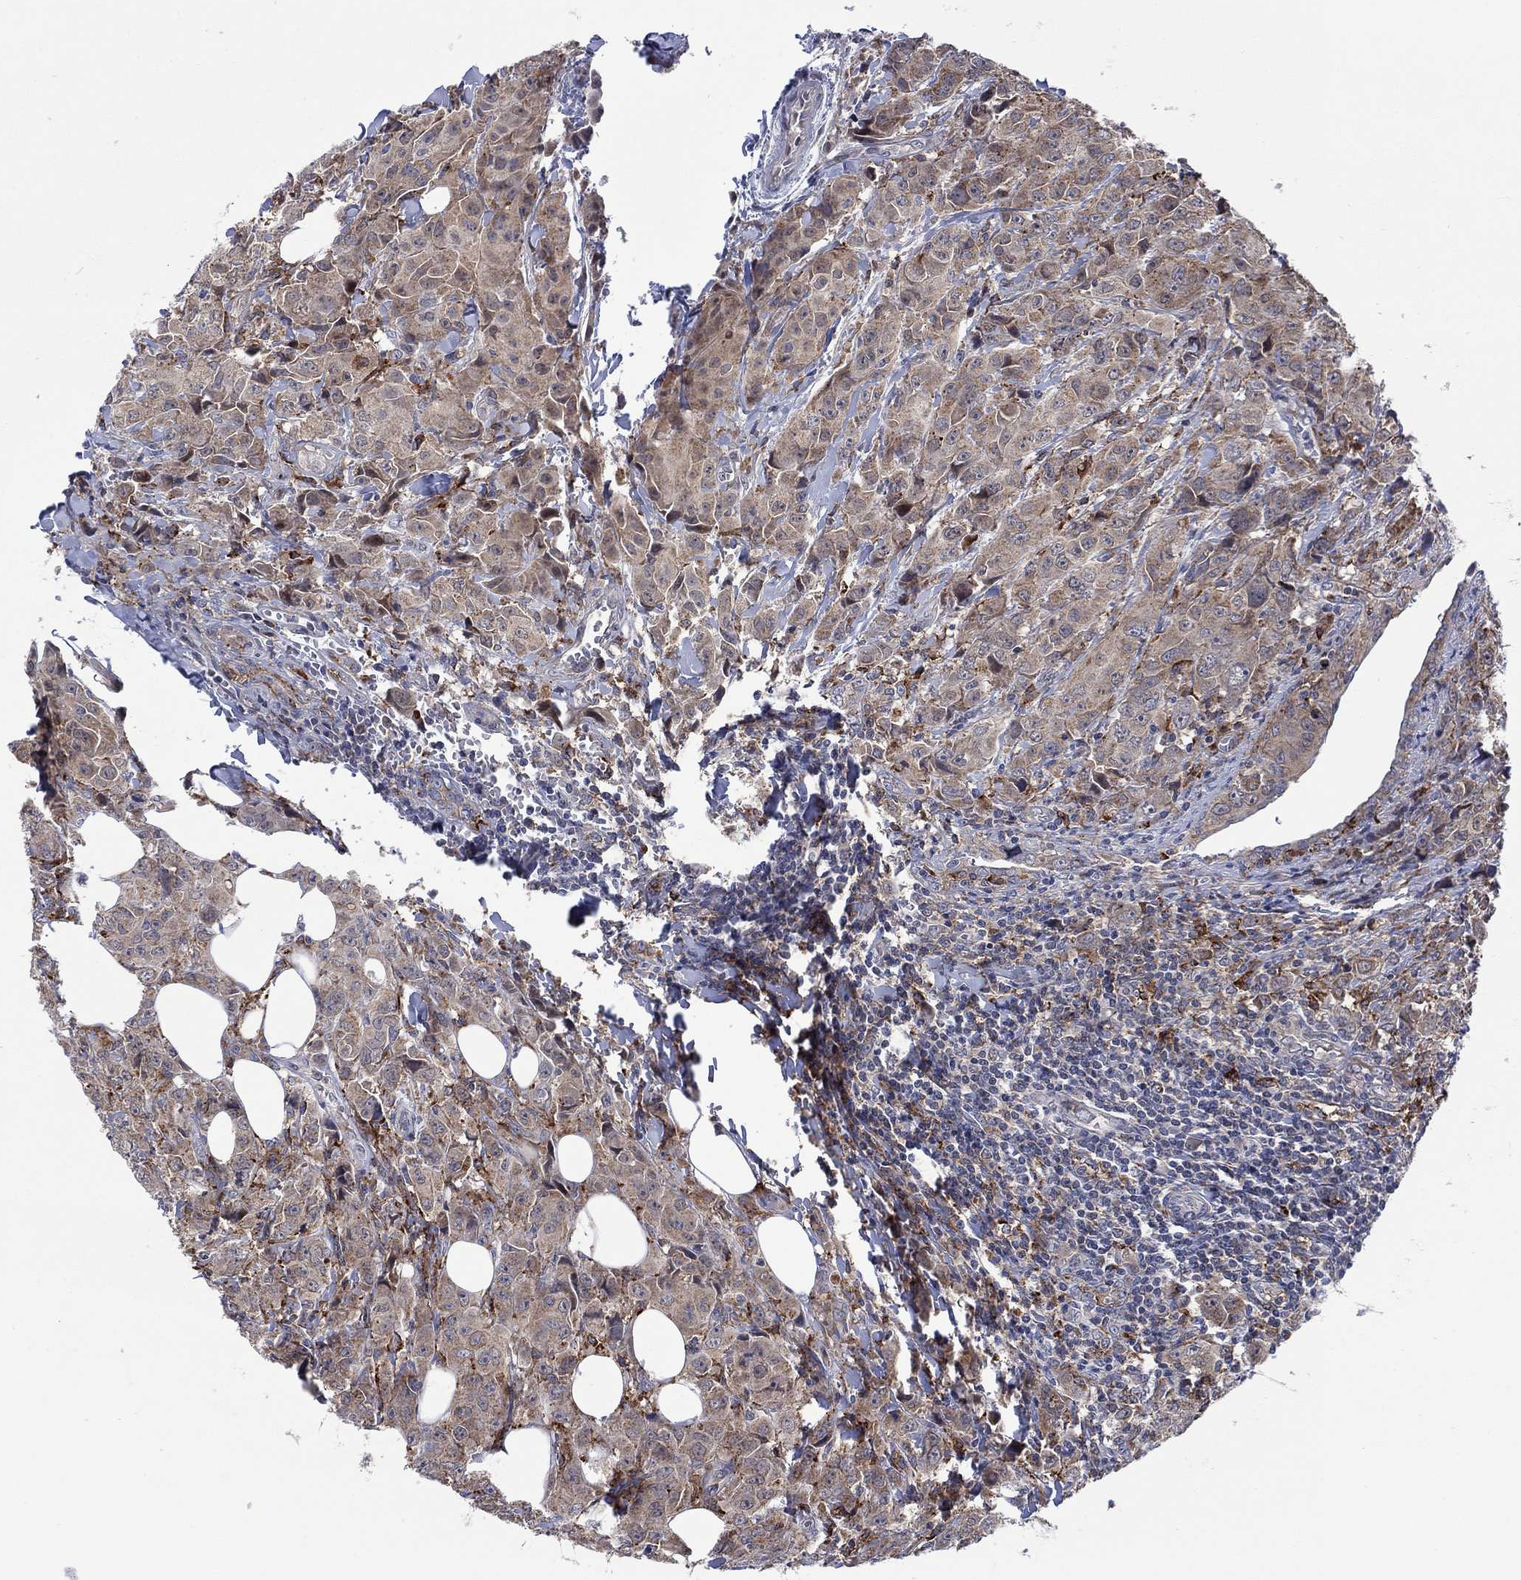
{"staining": {"intensity": "moderate", "quantity": ">75%", "location": "cytoplasmic/membranous"}, "tissue": "breast cancer", "cell_type": "Tumor cells", "image_type": "cancer", "snomed": [{"axis": "morphology", "description": "Duct carcinoma"}, {"axis": "topography", "description": "Breast"}], "caption": "The photomicrograph exhibits a brown stain indicating the presence of a protein in the cytoplasmic/membranous of tumor cells in breast cancer.", "gene": "SLC35F2", "patient": {"sex": "female", "age": 43}}